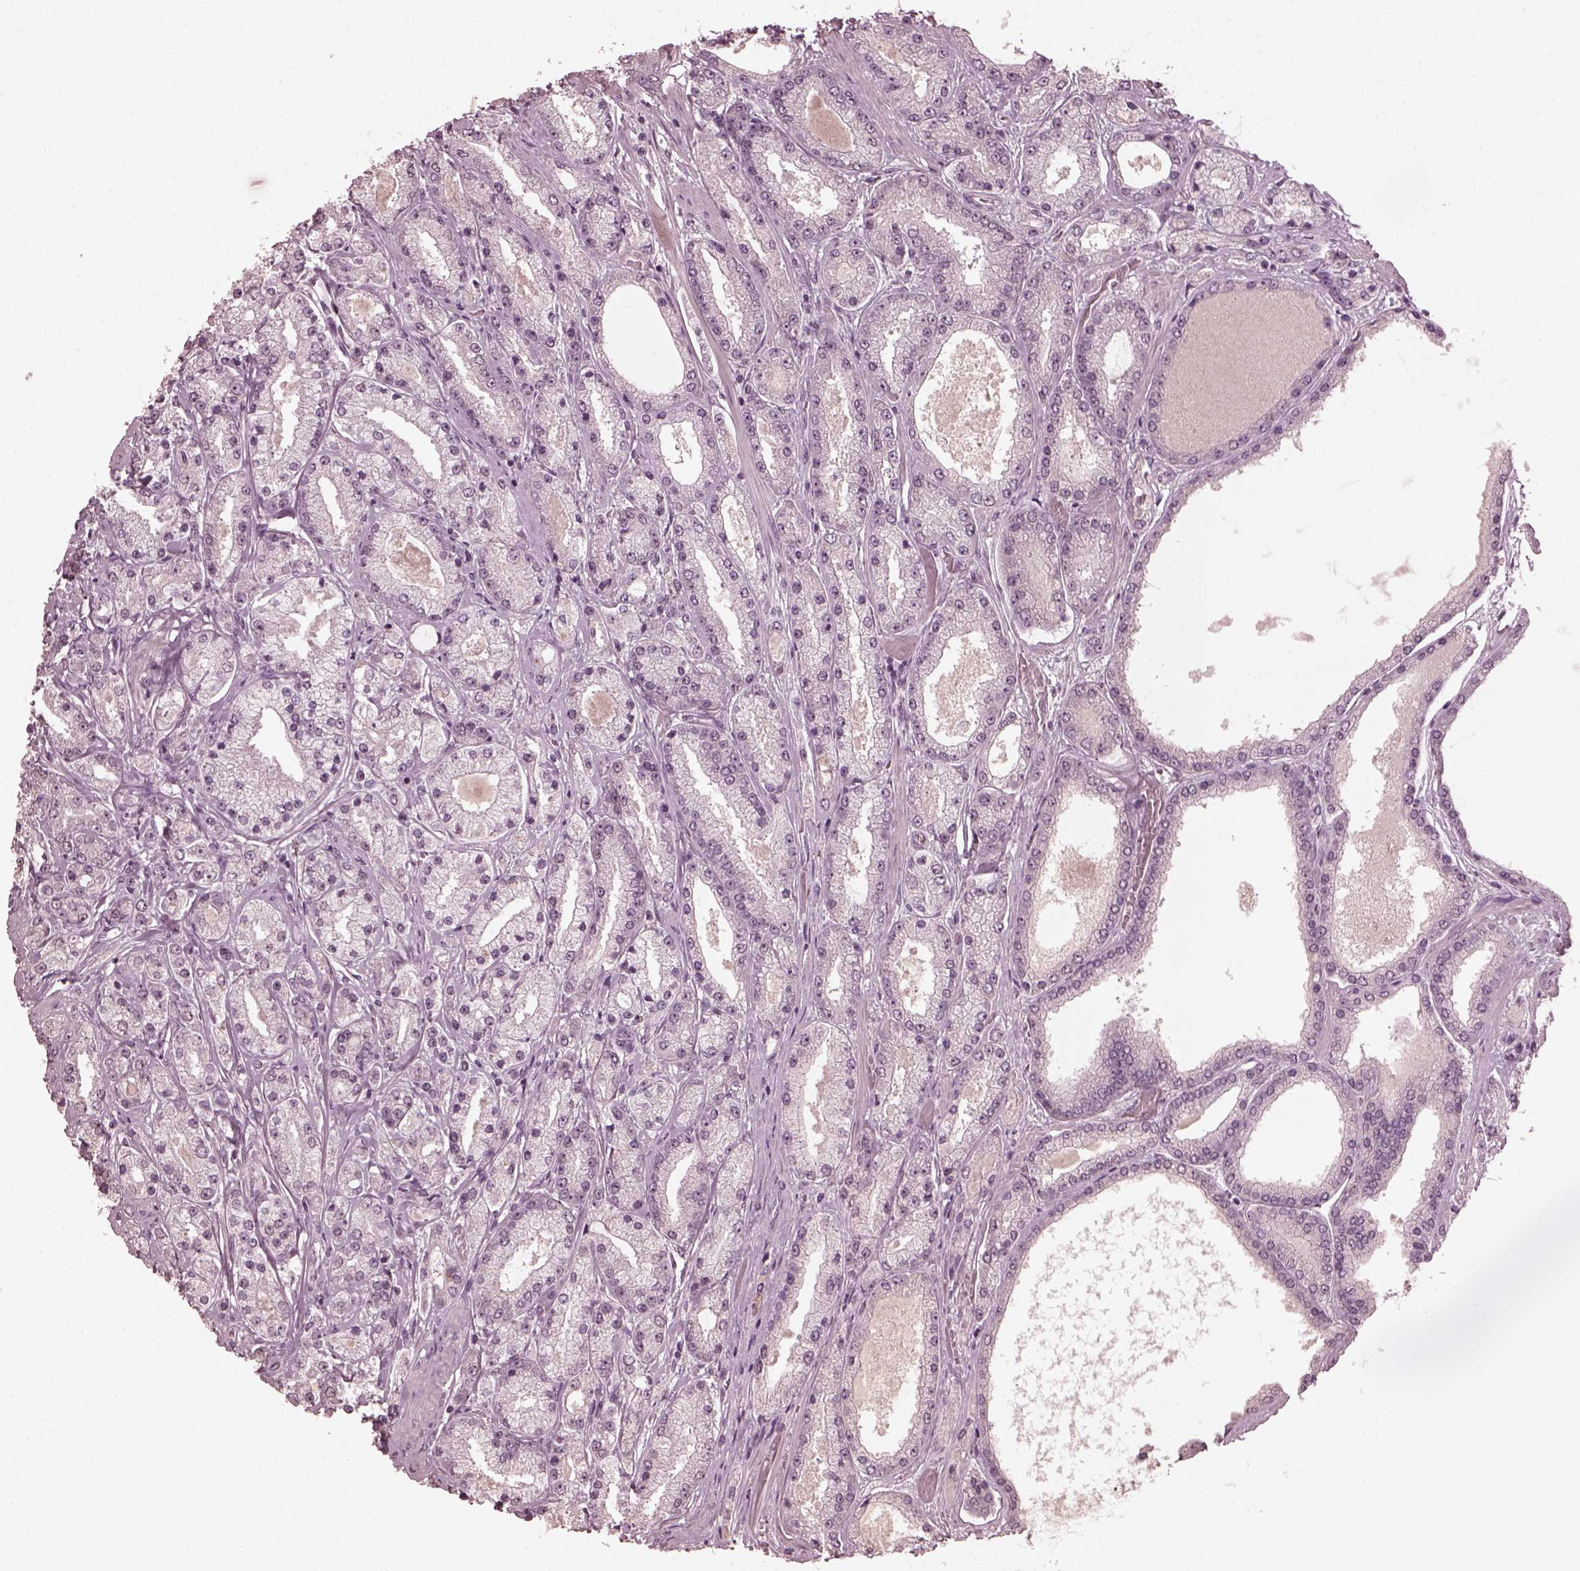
{"staining": {"intensity": "negative", "quantity": "none", "location": "none"}, "tissue": "prostate cancer", "cell_type": "Tumor cells", "image_type": "cancer", "snomed": [{"axis": "morphology", "description": "Adenocarcinoma, High grade"}, {"axis": "topography", "description": "Prostate"}], "caption": "Immunohistochemical staining of human adenocarcinoma (high-grade) (prostate) demonstrates no significant positivity in tumor cells. The staining is performed using DAB (3,3'-diaminobenzidine) brown chromogen with nuclei counter-stained in using hematoxylin.", "gene": "KRT79", "patient": {"sex": "male", "age": 67}}